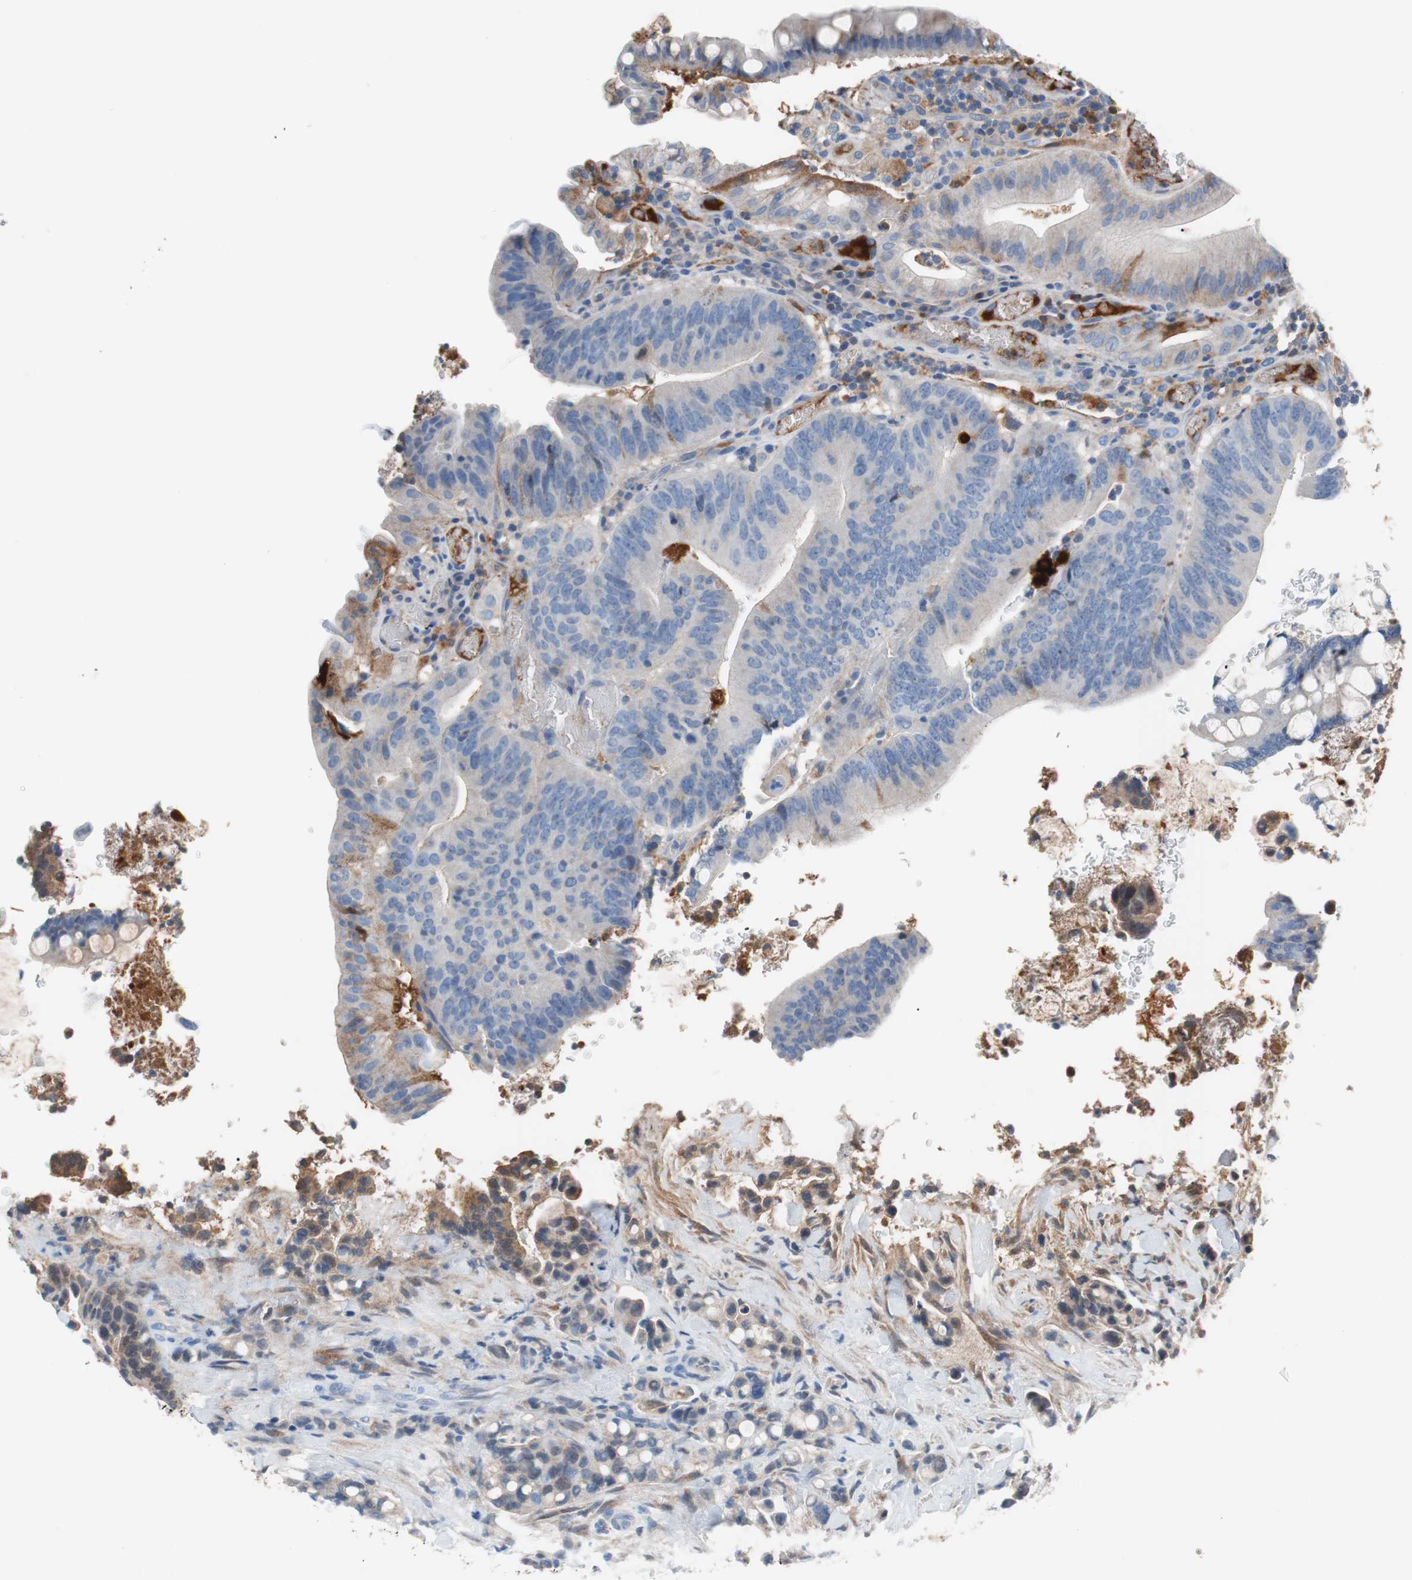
{"staining": {"intensity": "moderate", "quantity": "25%-75%", "location": "cytoplasmic/membranous"}, "tissue": "colorectal cancer", "cell_type": "Tumor cells", "image_type": "cancer", "snomed": [{"axis": "morphology", "description": "Normal tissue, NOS"}, {"axis": "morphology", "description": "Adenocarcinoma, NOS"}, {"axis": "topography", "description": "Colon"}], "caption": "High-magnification brightfield microscopy of adenocarcinoma (colorectal) stained with DAB (3,3'-diaminobenzidine) (brown) and counterstained with hematoxylin (blue). tumor cells exhibit moderate cytoplasmic/membranous staining is seen in about25%-75% of cells.", "gene": "RBP4", "patient": {"sex": "male", "age": 82}}